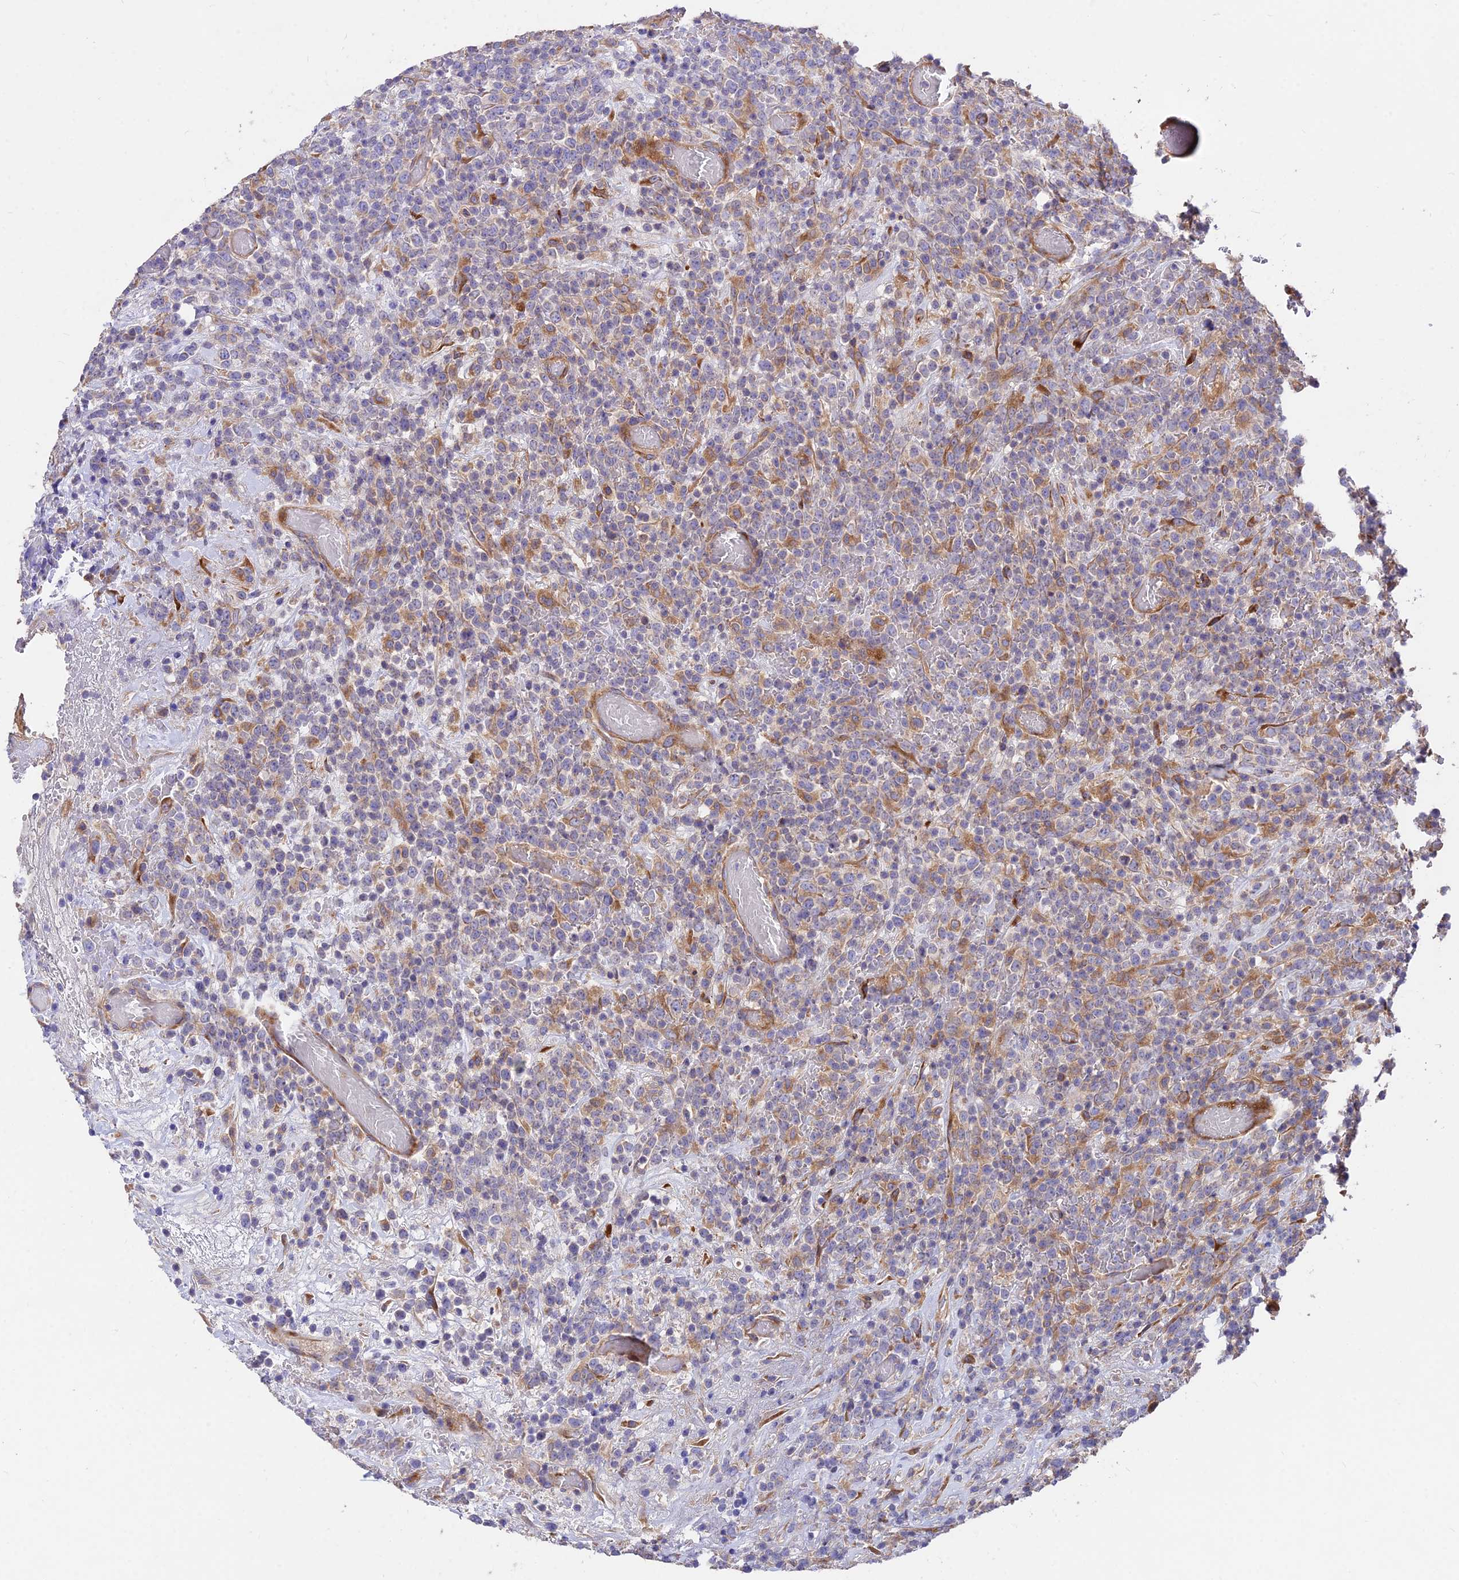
{"staining": {"intensity": "negative", "quantity": "none", "location": "none"}, "tissue": "lymphoma", "cell_type": "Tumor cells", "image_type": "cancer", "snomed": [{"axis": "morphology", "description": "Malignant lymphoma, non-Hodgkin's type, High grade"}, {"axis": "topography", "description": "Colon"}], "caption": "Lymphoma was stained to show a protein in brown. There is no significant expression in tumor cells.", "gene": "ROCK1", "patient": {"sex": "female", "age": 53}}